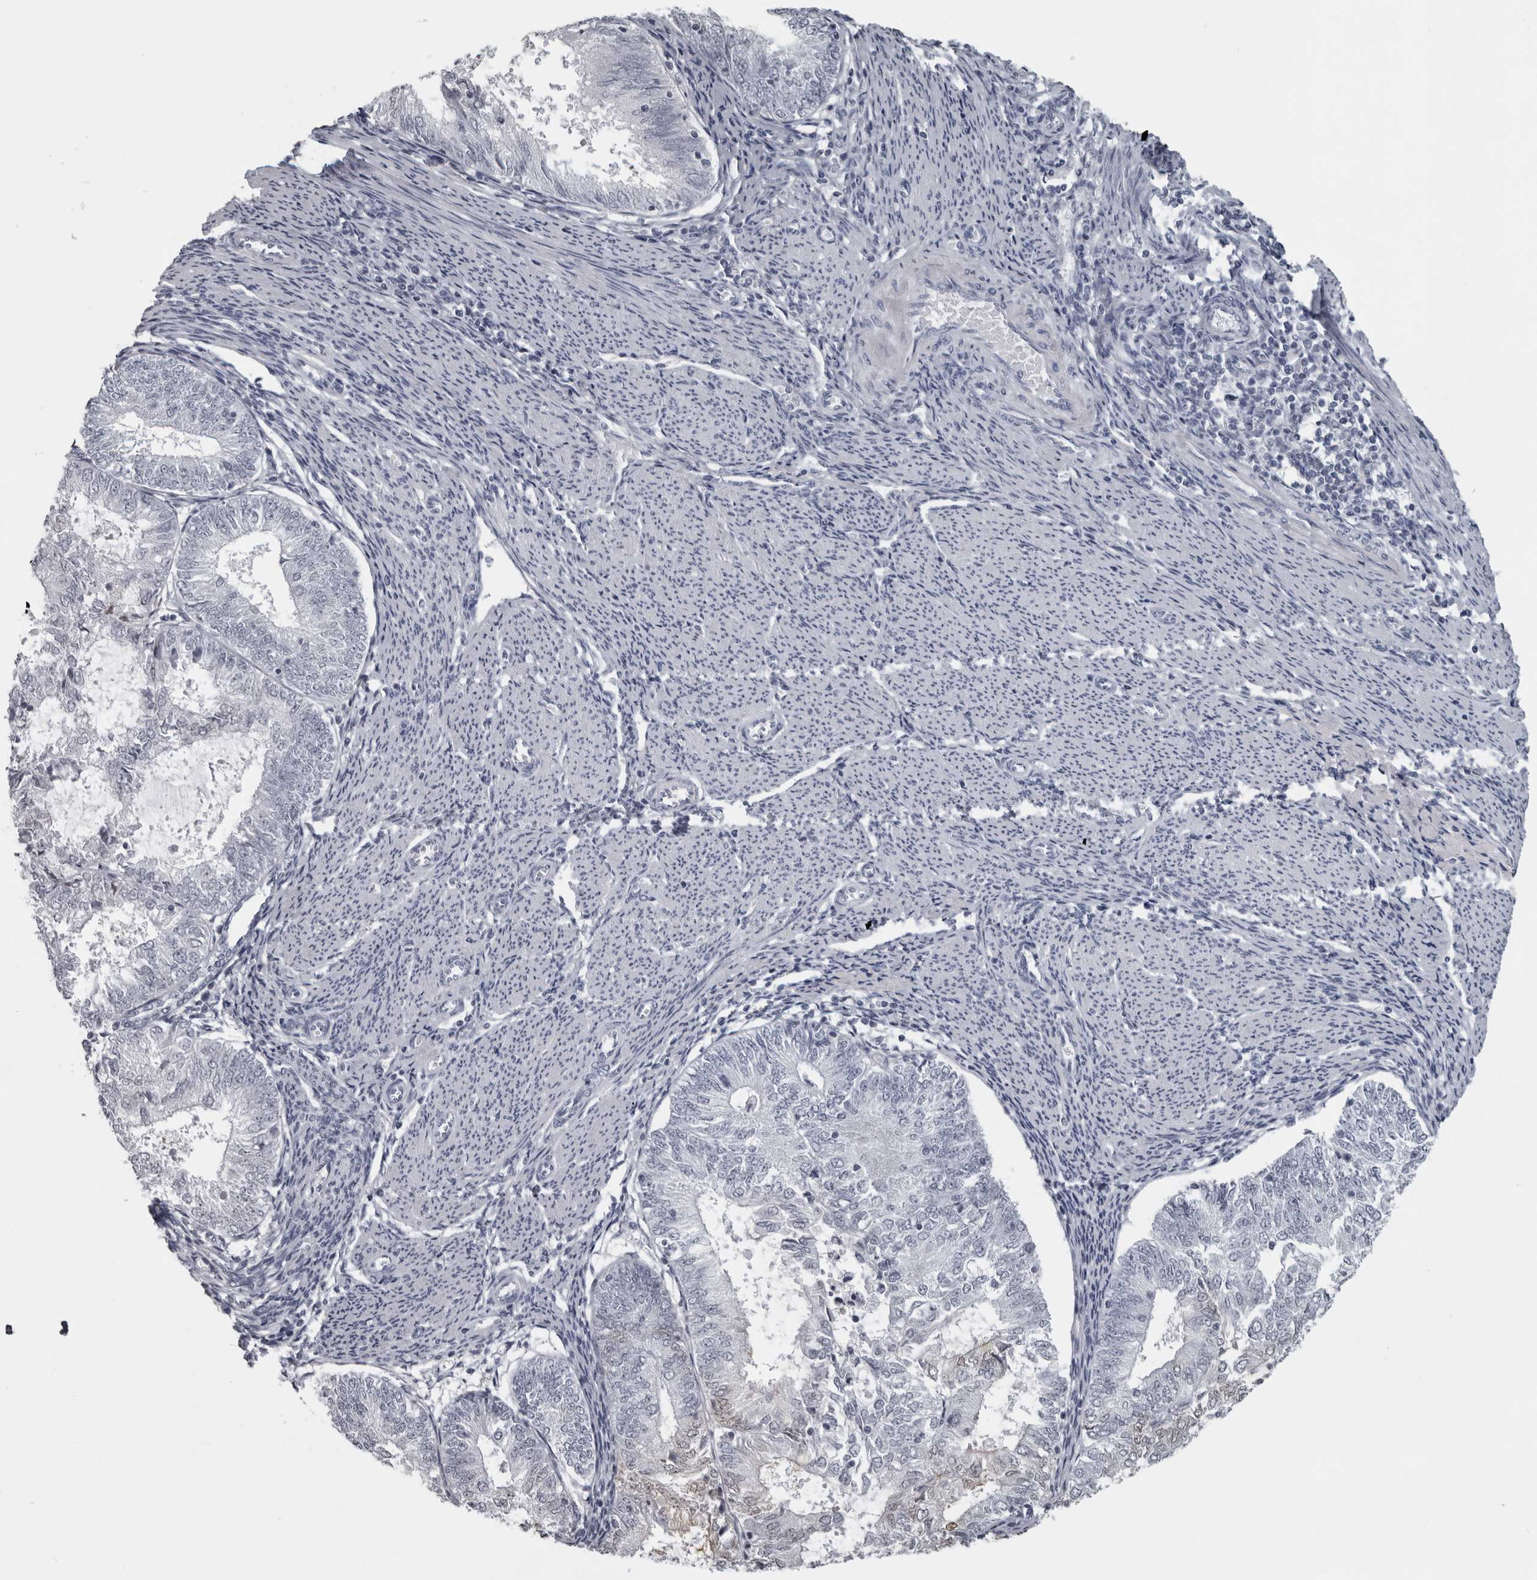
{"staining": {"intensity": "negative", "quantity": "none", "location": "none"}, "tissue": "endometrial cancer", "cell_type": "Tumor cells", "image_type": "cancer", "snomed": [{"axis": "morphology", "description": "Adenocarcinoma, NOS"}, {"axis": "topography", "description": "Endometrium"}], "caption": "Human endometrial adenocarcinoma stained for a protein using IHC shows no expression in tumor cells.", "gene": "LZIC", "patient": {"sex": "female", "age": 57}}